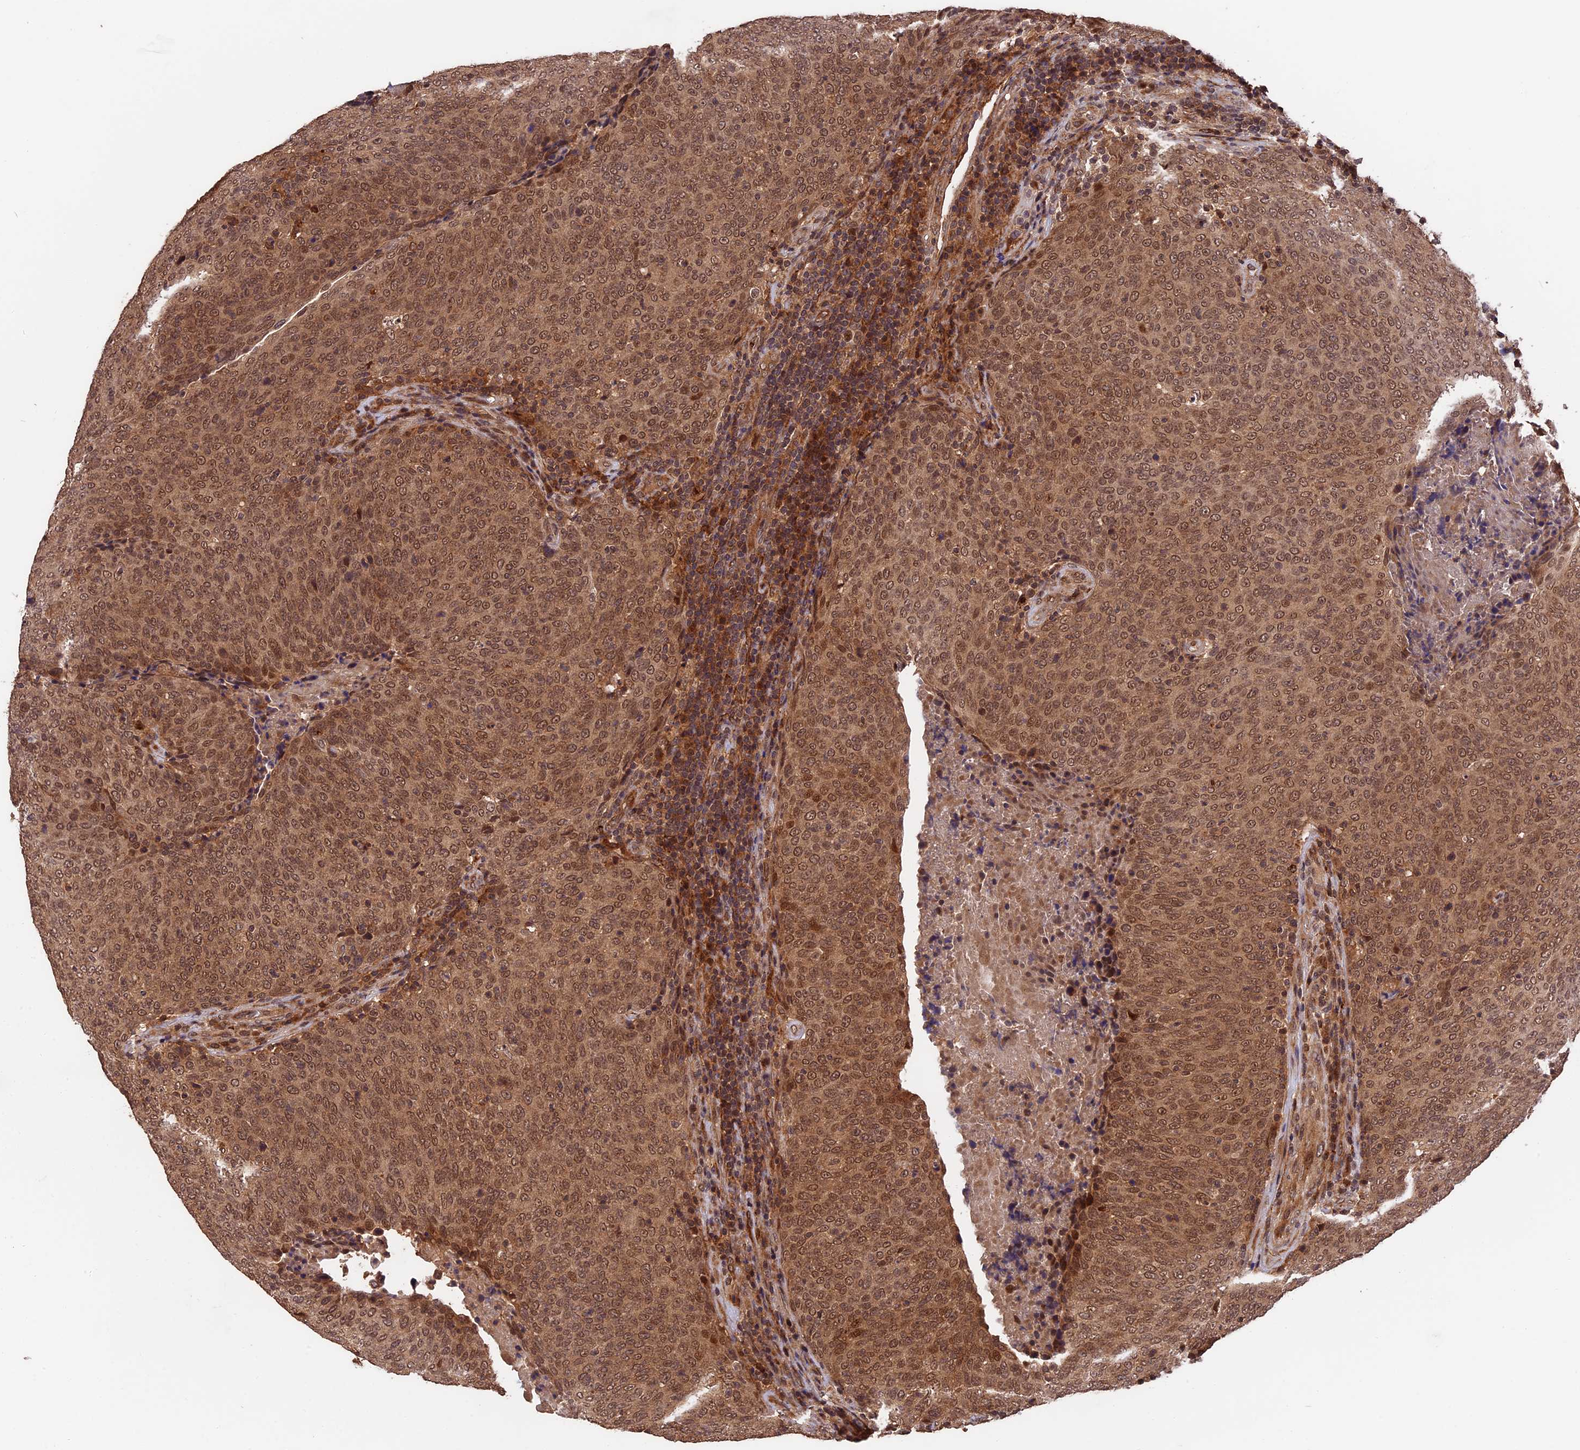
{"staining": {"intensity": "moderate", "quantity": ">75%", "location": "cytoplasmic/membranous,nuclear"}, "tissue": "head and neck cancer", "cell_type": "Tumor cells", "image_type": "cancer", "snomed": [{"axis": "morphology", "description": "Squamous cell carcinoma, NOS"}, {"axis": "morphology", "description": "Squamous cell carcinoma, metastatic, NOS"}, {"axis": "topography", "description": "Lymph node"}, {"axis": "topography", "description": "Head-Neck"}], "caption": "A histopathology image of human head and neck squamous cell carcinoma stained for a protein exhibits moderate cytoplasmic/membranous and nuclear brown staining in tumor cells.", "gene": "ESCO1", "patient": {"sex": "male", "age": 62}}